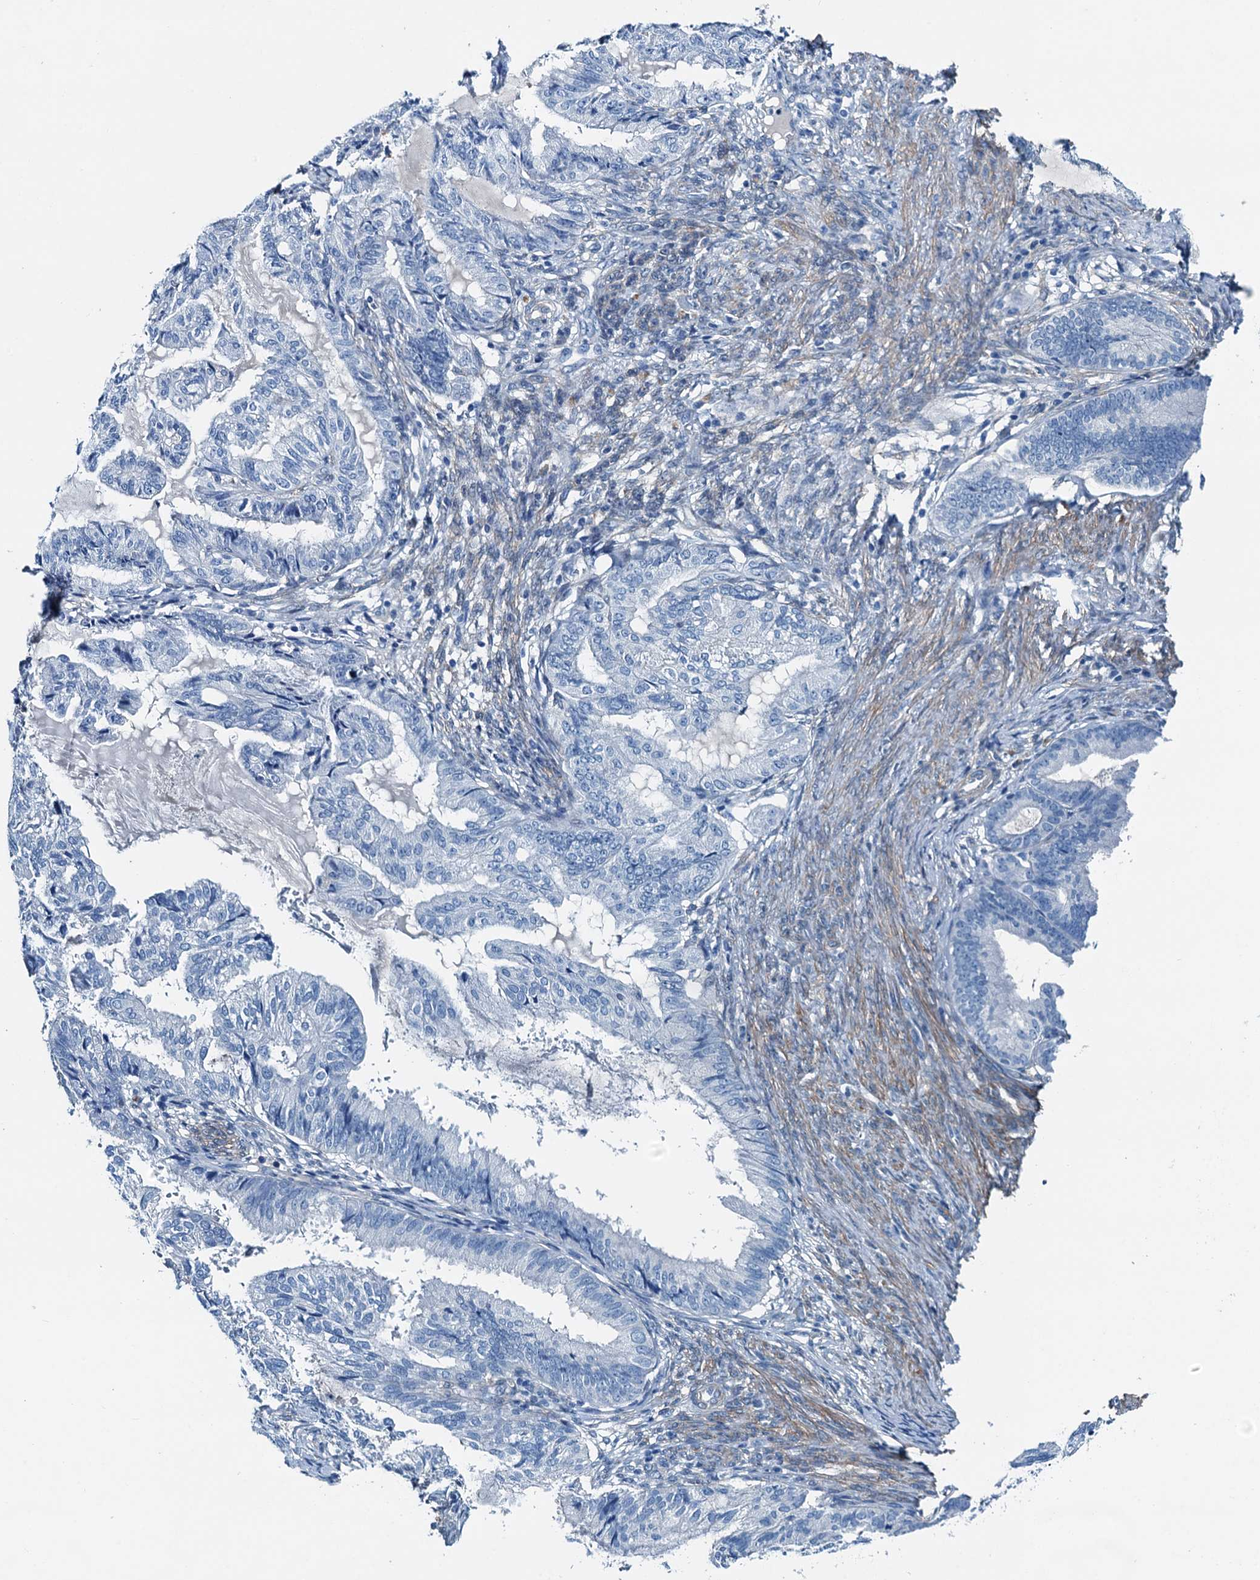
{"staining": {"intensity": "negative", "quantity": "none", "location": "none"}, "tissue": "endometrial cancer", "cell_type": "Tumor cells", "image_type": "cancer", "snomed": [{"axis": "morphology", "description": "Adenocarcinoma, NOS"}, {"axis": "topography", "description": "Endometrium"}], "caption": "This photomicrograph is of endometrial adenocarcinoma stained with immunohistochemistry (IHC) to label a protein in brown with the nuclei are counter-stained blue. There is no expression in tumor cells. (DAB immunohistochemistry, high magnification).", "gene": "RAB3IL1", "patient": {"sex": "female", "age": 86}}